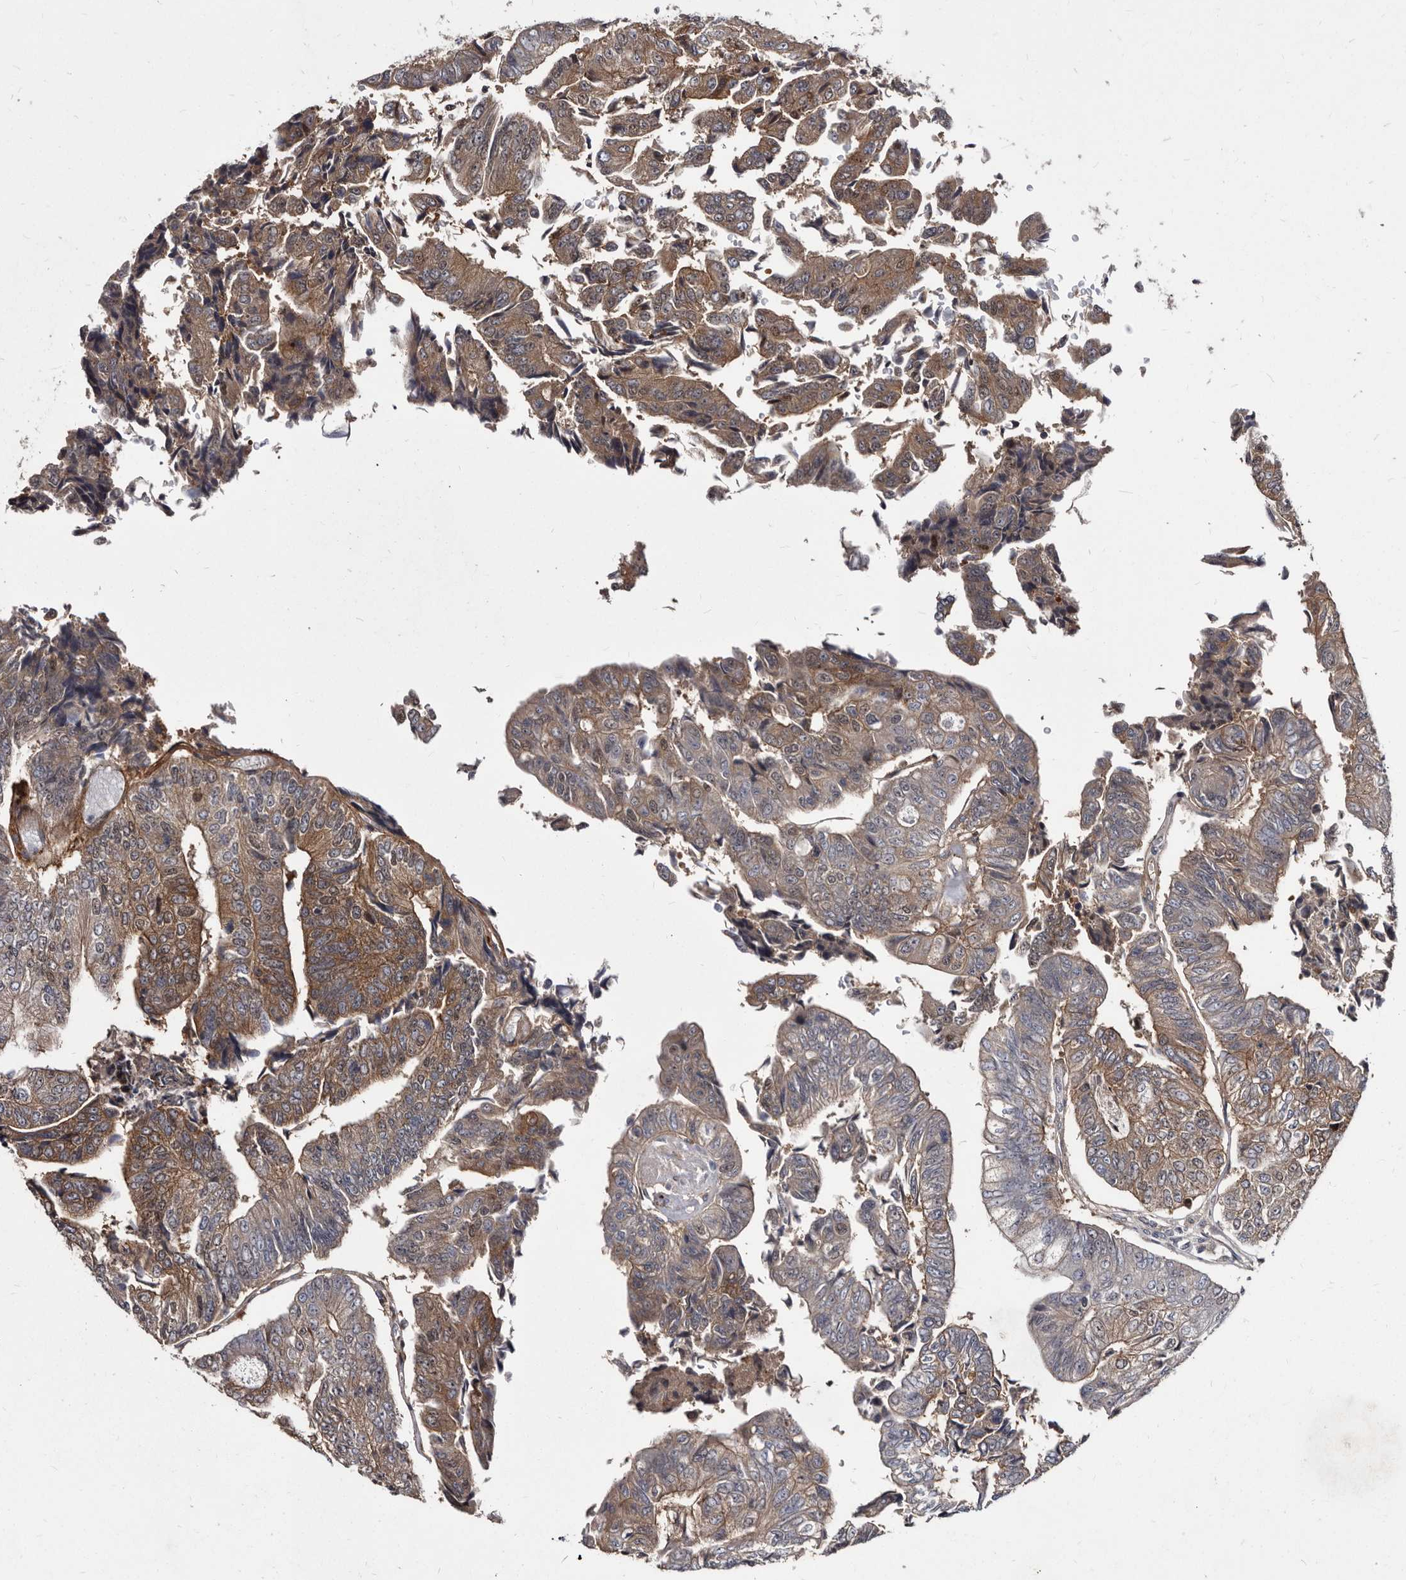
{"staining": {"intensity": "moderate", "quantity": "25%-75%", "location": "cytoplasmic/membranous"}, "tissue": "colorectal cancer", "cell_type": "Tumor cells", "image_type": "cancer", "snomed": [{"axis": "morphology", "description": "Adenocarcinoma, NOS"}, {"axis": "topography", "description": "Colon"}], "caption": "This photomicrograph exhibits IHC staining of colorectal adenocarcinoma, with medium moderate cytoplasmic/membranous staining in about 25%-75% of tumor cells.", "gene": "ABCF2", "patient": {"sex": "female", "age": 67}}